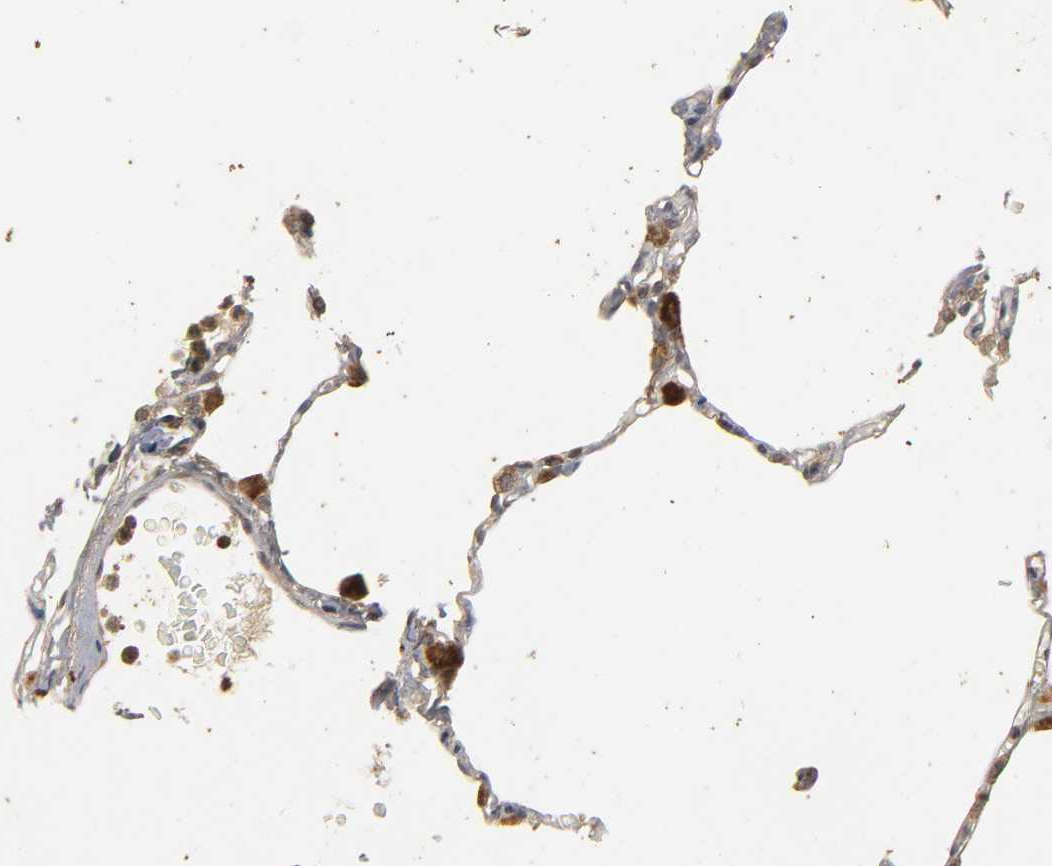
{"staining": {"intensity": "negative", "quantity": "none", "location": "none"}, "tissue": "lung", "cell_type": "Alveolar cells", "image_type": "normal", "snomed": [{"axis": "morphology", "description": "Normal tissue, NOS"}, {"axis": "topography", "description": "Lung"}], "caption": "Image shows no significant protein expression in alveolar cells of normal lung.", "gene": "TRAF6", "patient": {"sex": "female", "age": 49}}